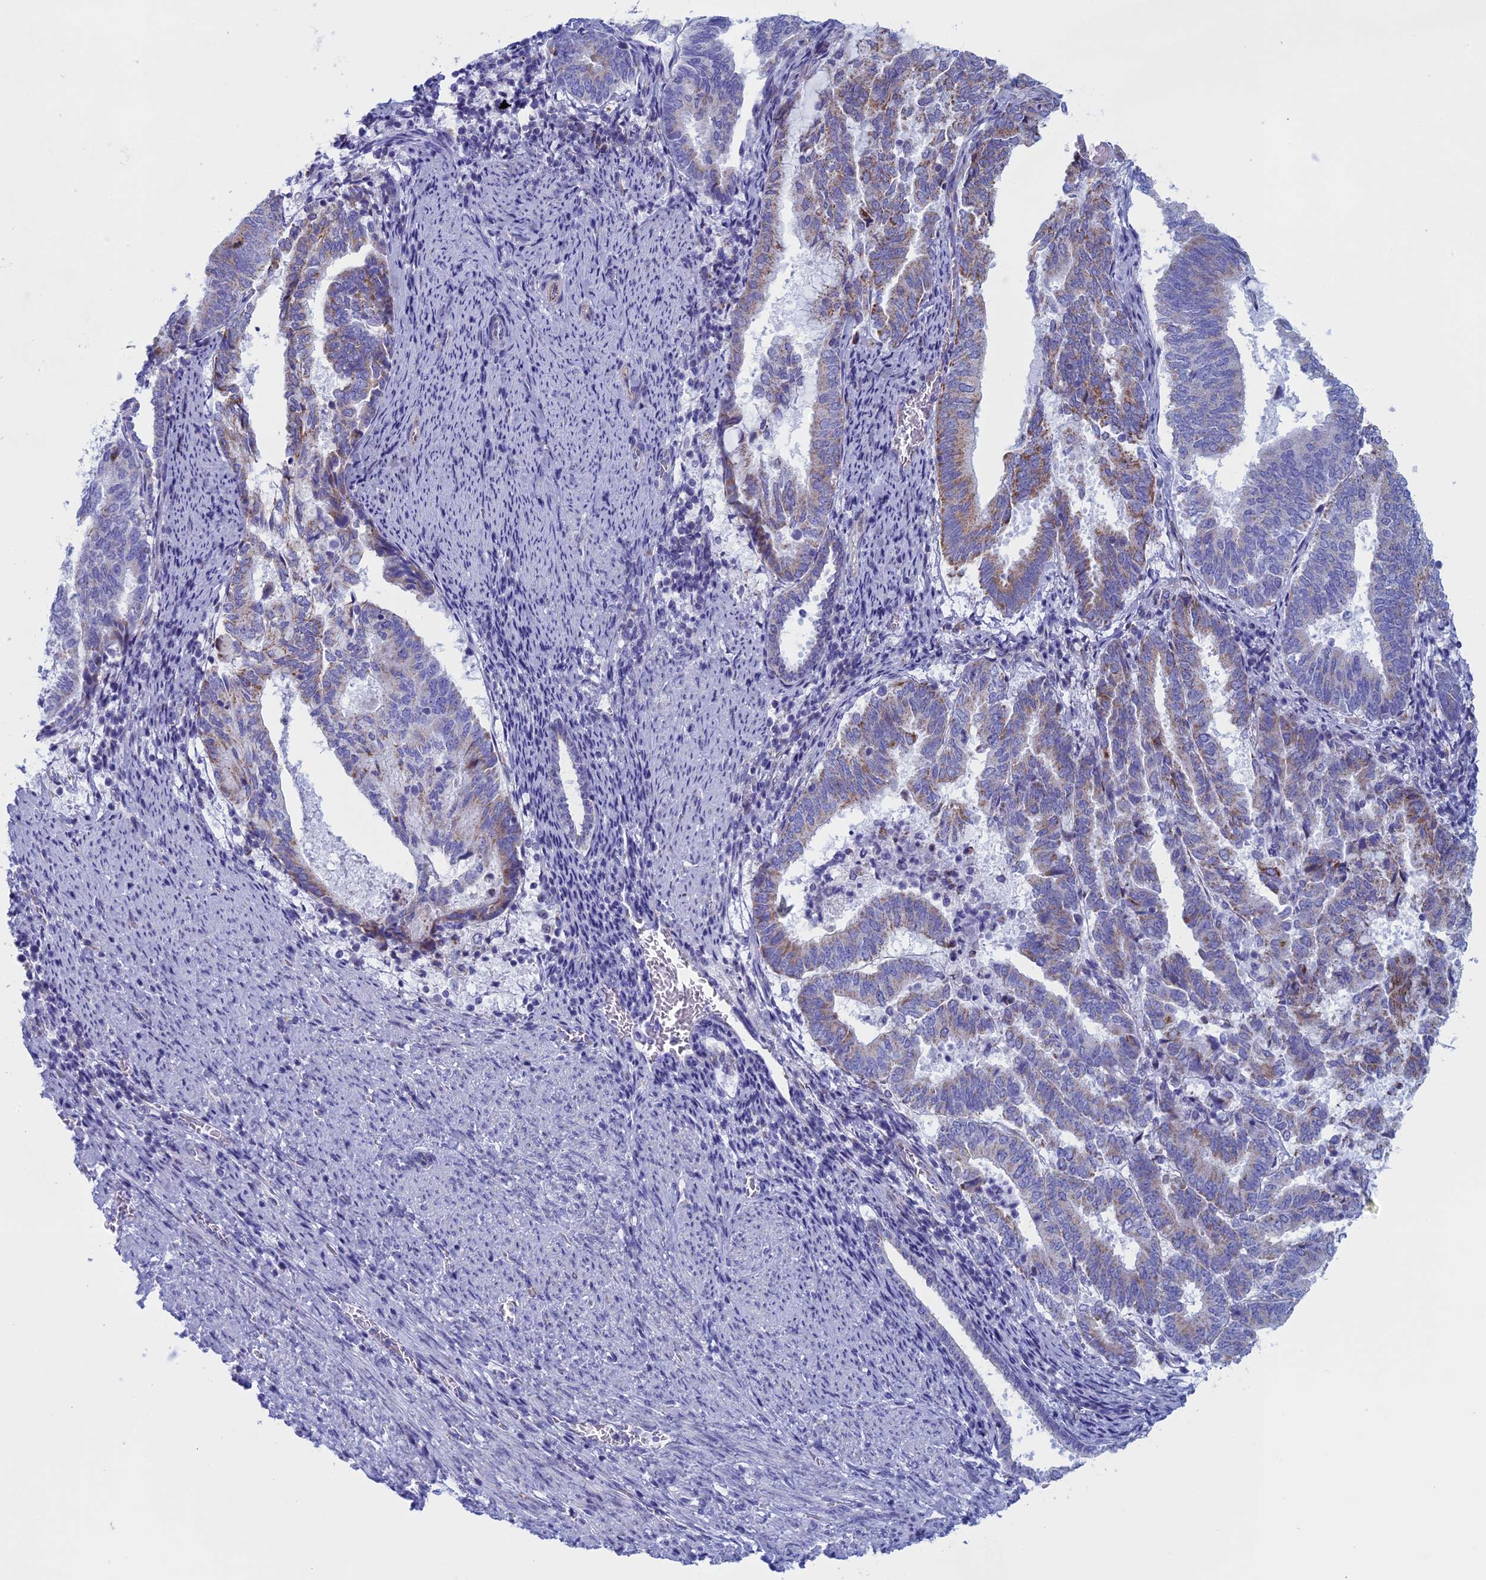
{"staining": {"intensity": "moderate", "quantity": "25%-75%", "location": "cytoplasmic/membranous"}, "tissue": "endometrial cancer", "cell_type": "Tumor cells", "image_type": "cancer", "snomed": [{"axis": "morphology", "description": "Adenocarcinoma, NOS"}, {"axis": "topography", "description": "Endometrium"}], "caption": "Endometrial cancer (adenocarcinoma) stained for a protein shows moderate cytoplasmic/membranous positivity in tumor cells.", "gene": "NDUFB9", "patient": {"sex": "female", "age": 80}}